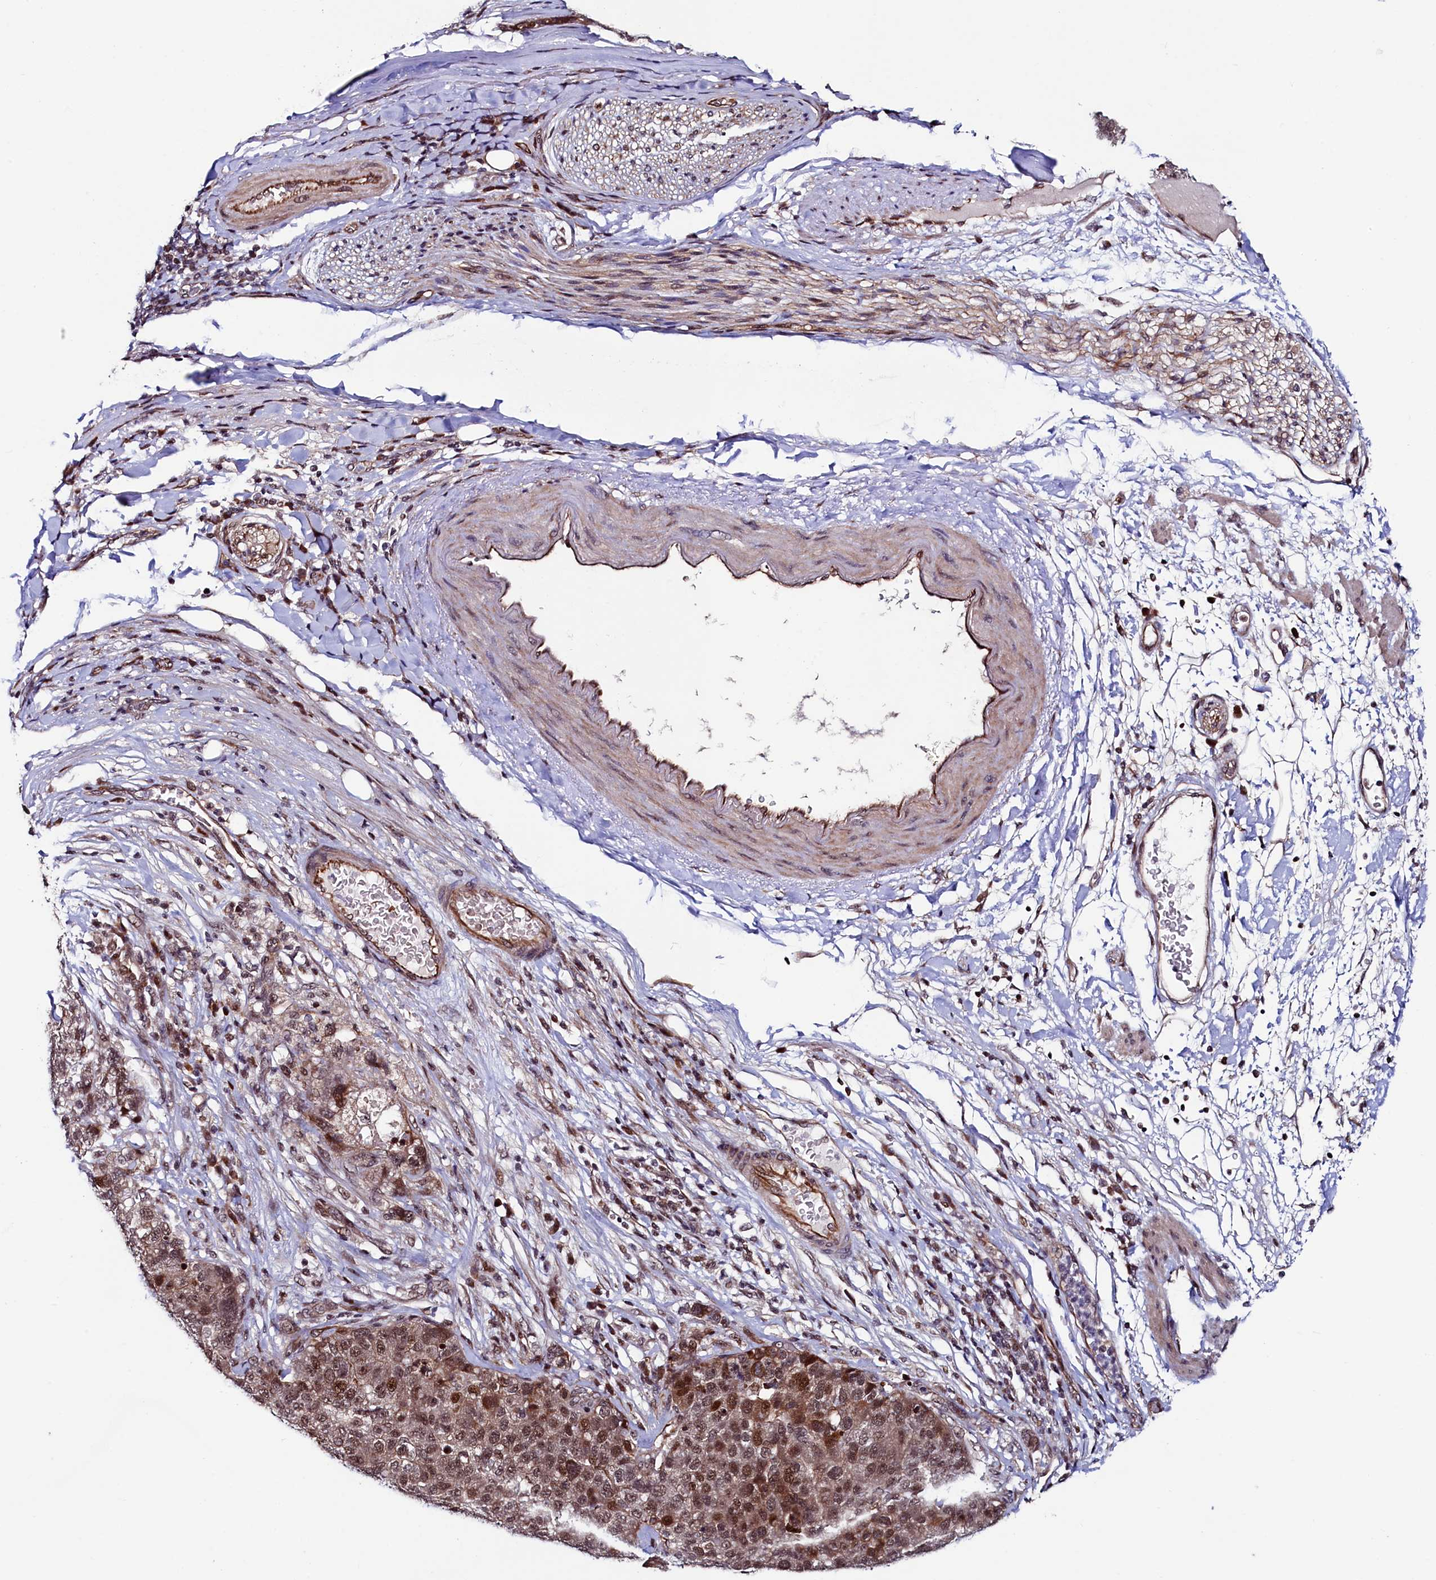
{"staining": {"intensity": "moderate", "quantity": ">75%", "location": "nuclear"}, "tissue": "pancreatic cancer", "cell_type": "Tumor cells", "image_type": "cancer", "snomed": [{"axis": "morphology", "description": "Adenocarcinoma, NOS"}, {"axis": "topography", "description": "Pancreas"}], "caption": "Protein expression analysis of adenocarcinoma (pancreatic) displays moderate nuclear expression in about >75% of tumor cells.", "gene": "LEO1", "patient": {"sex": "female", "age": 61}}